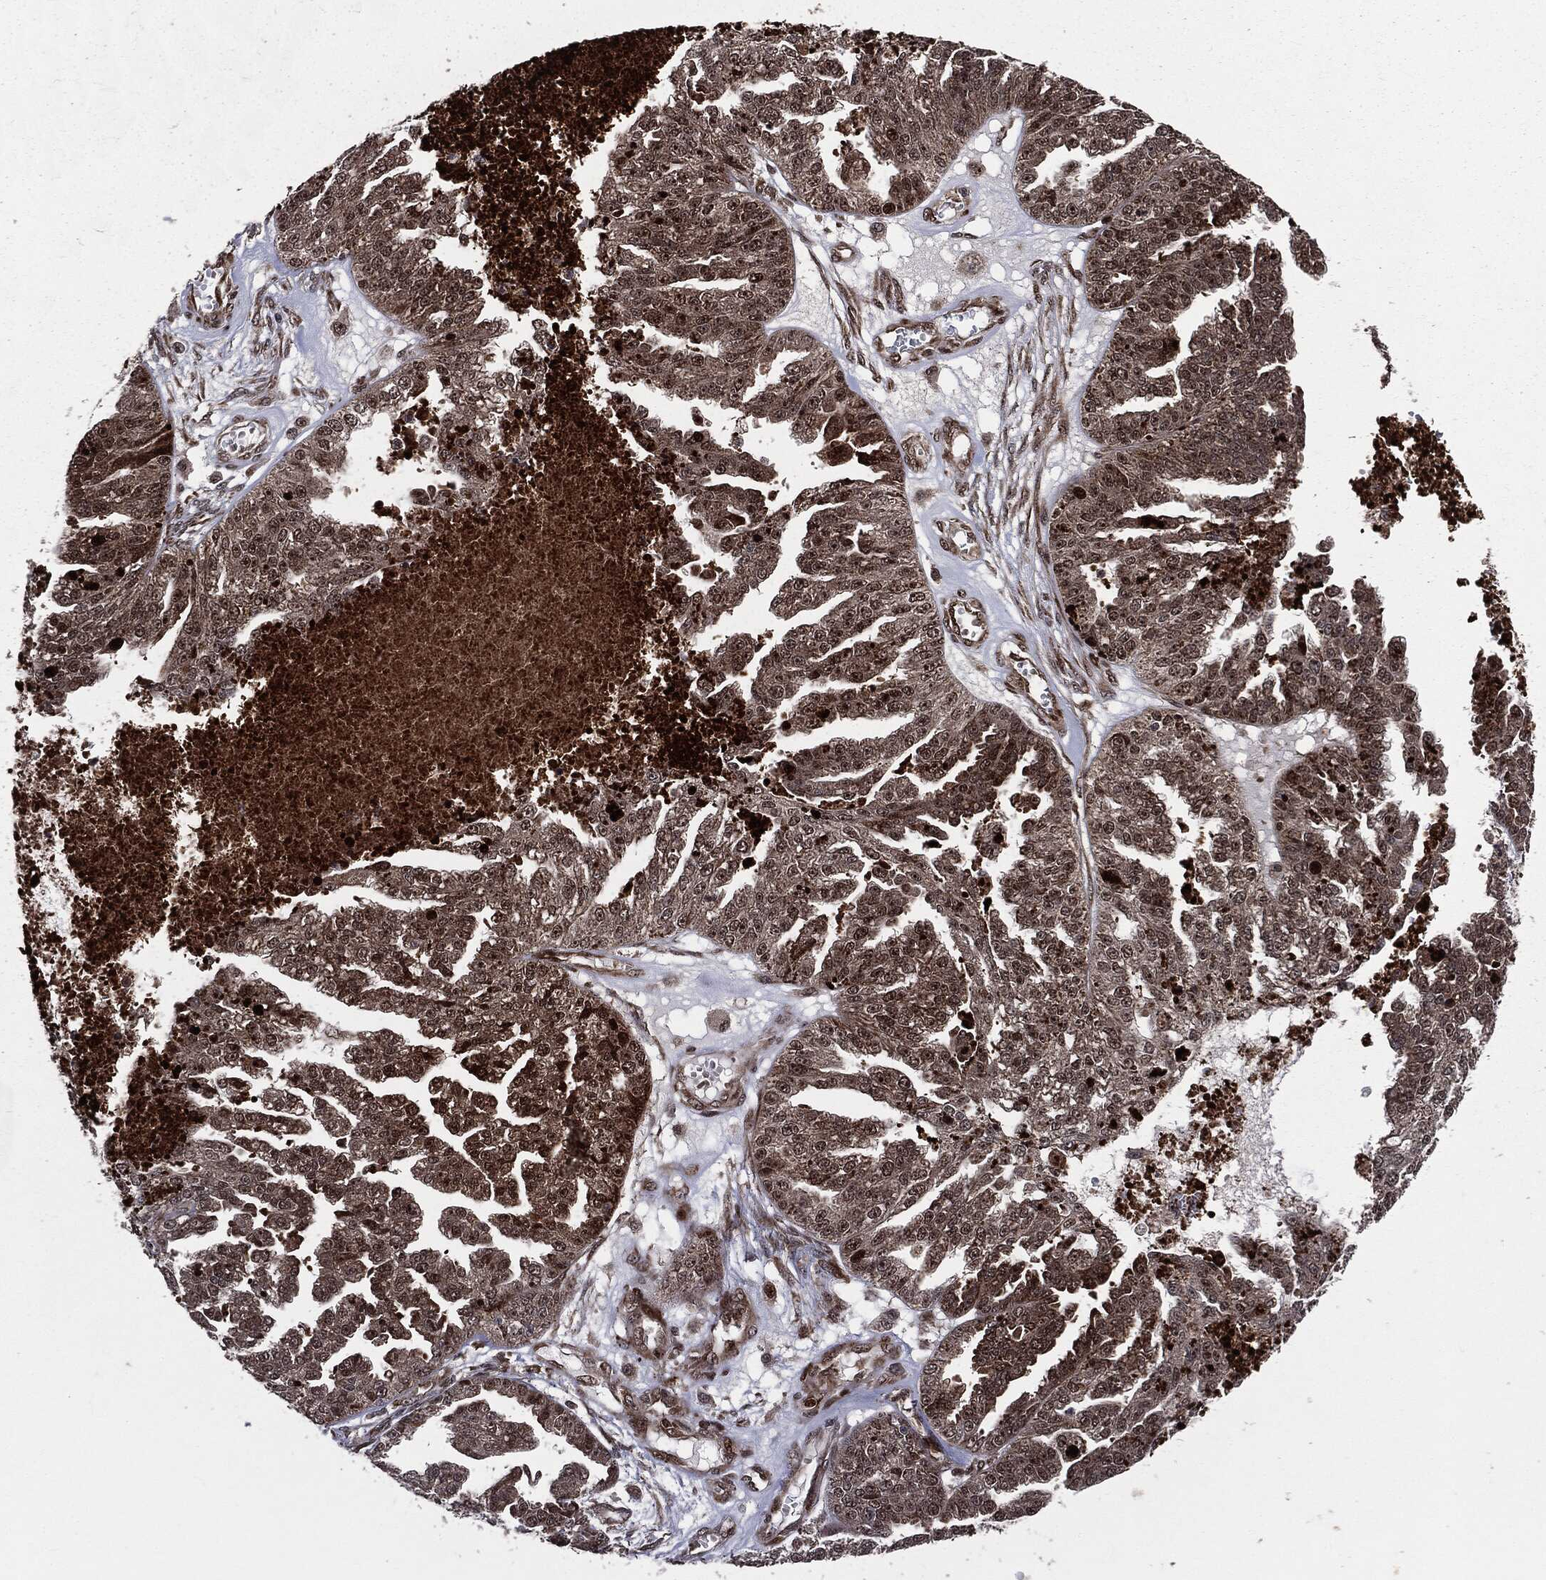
{"staining": {"intensity": "strong", "quantity": "<25%", "location": "cytoplasmic/membranous,nuclear"}, "tissue": "ovarian cancer", "cell_type": "Tumor cells", "image_type": "cancer", "snomed": [{"axis": "morphology", "description": "Cystadenocarcinoma, serous, NOS"}, {"axis": "topography", "description": "Ovary"}], "caption": "About <25% of tumor cells in ovarian cancer reveal strong cytoplasmic/membranous and nuclear protein expression as visualized by brown immunohistochemical staining.", "gene": "SMAD4", "patient": {"sex": "female", "age": 58}}